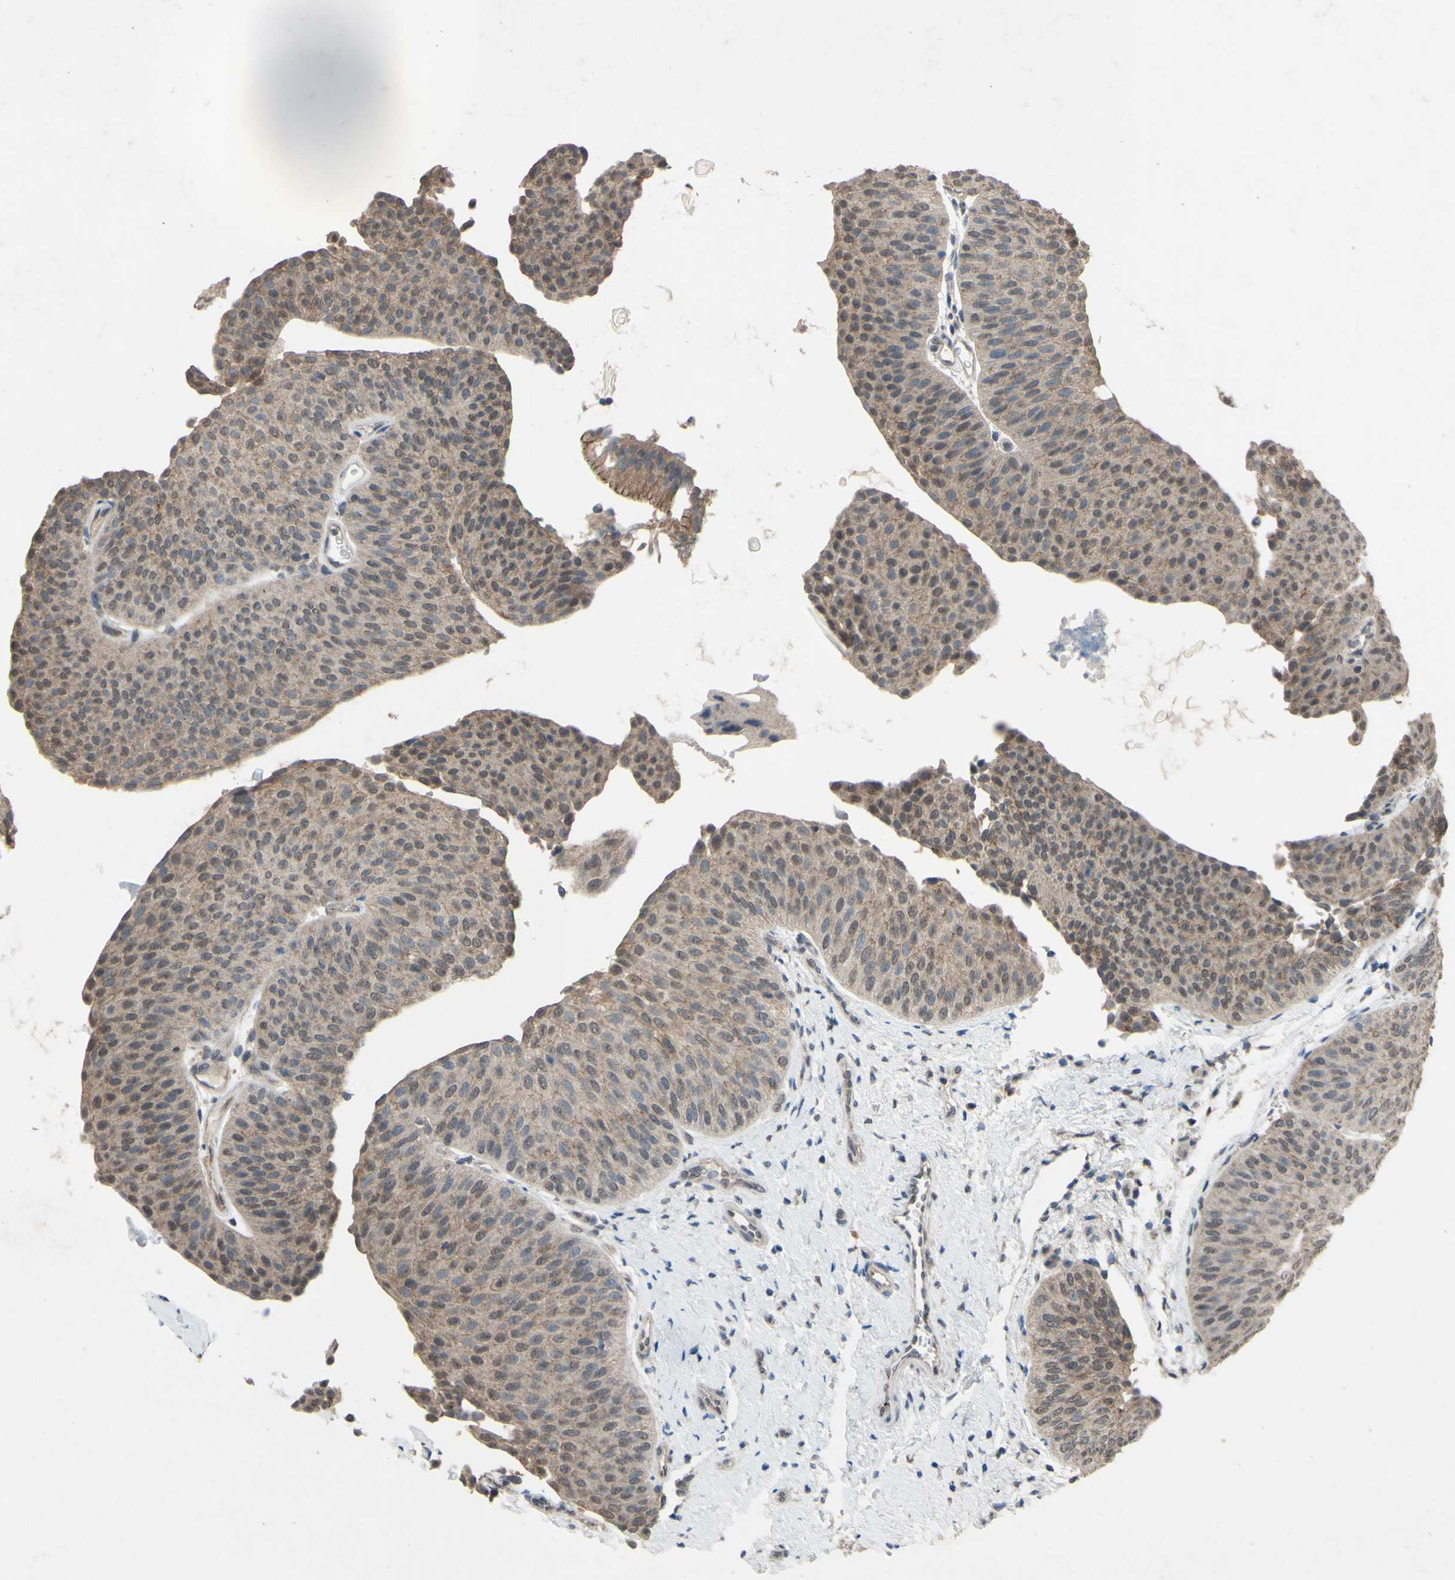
{"staining": {"intensity": "moderate", "quantity": ">75%", "location": "cytoplasmic/membranous"}, "tissue": "urothelial cancer", "cell_type": "Tumor cells", "image_type": "cancer", "snomed": [{"axis": "morphology", "description": "Urothelial carcinoma, Low grade"}, {"axis": "topography", "description": "Urinary bladder"}], "caption": "High-magnification brightfield microscopy of urothelial carcinoma (low-grade) stained with DAB (3,3'-diaminobenzidine) (brown) and counterstained with hematoxylin (blue). tumor cells exhibit moderate cytoplasmic/membranous positivity is identified in about>75% of cells.", "gene": "CDCP1", "patient": {"sex": "female", "age": 60}}